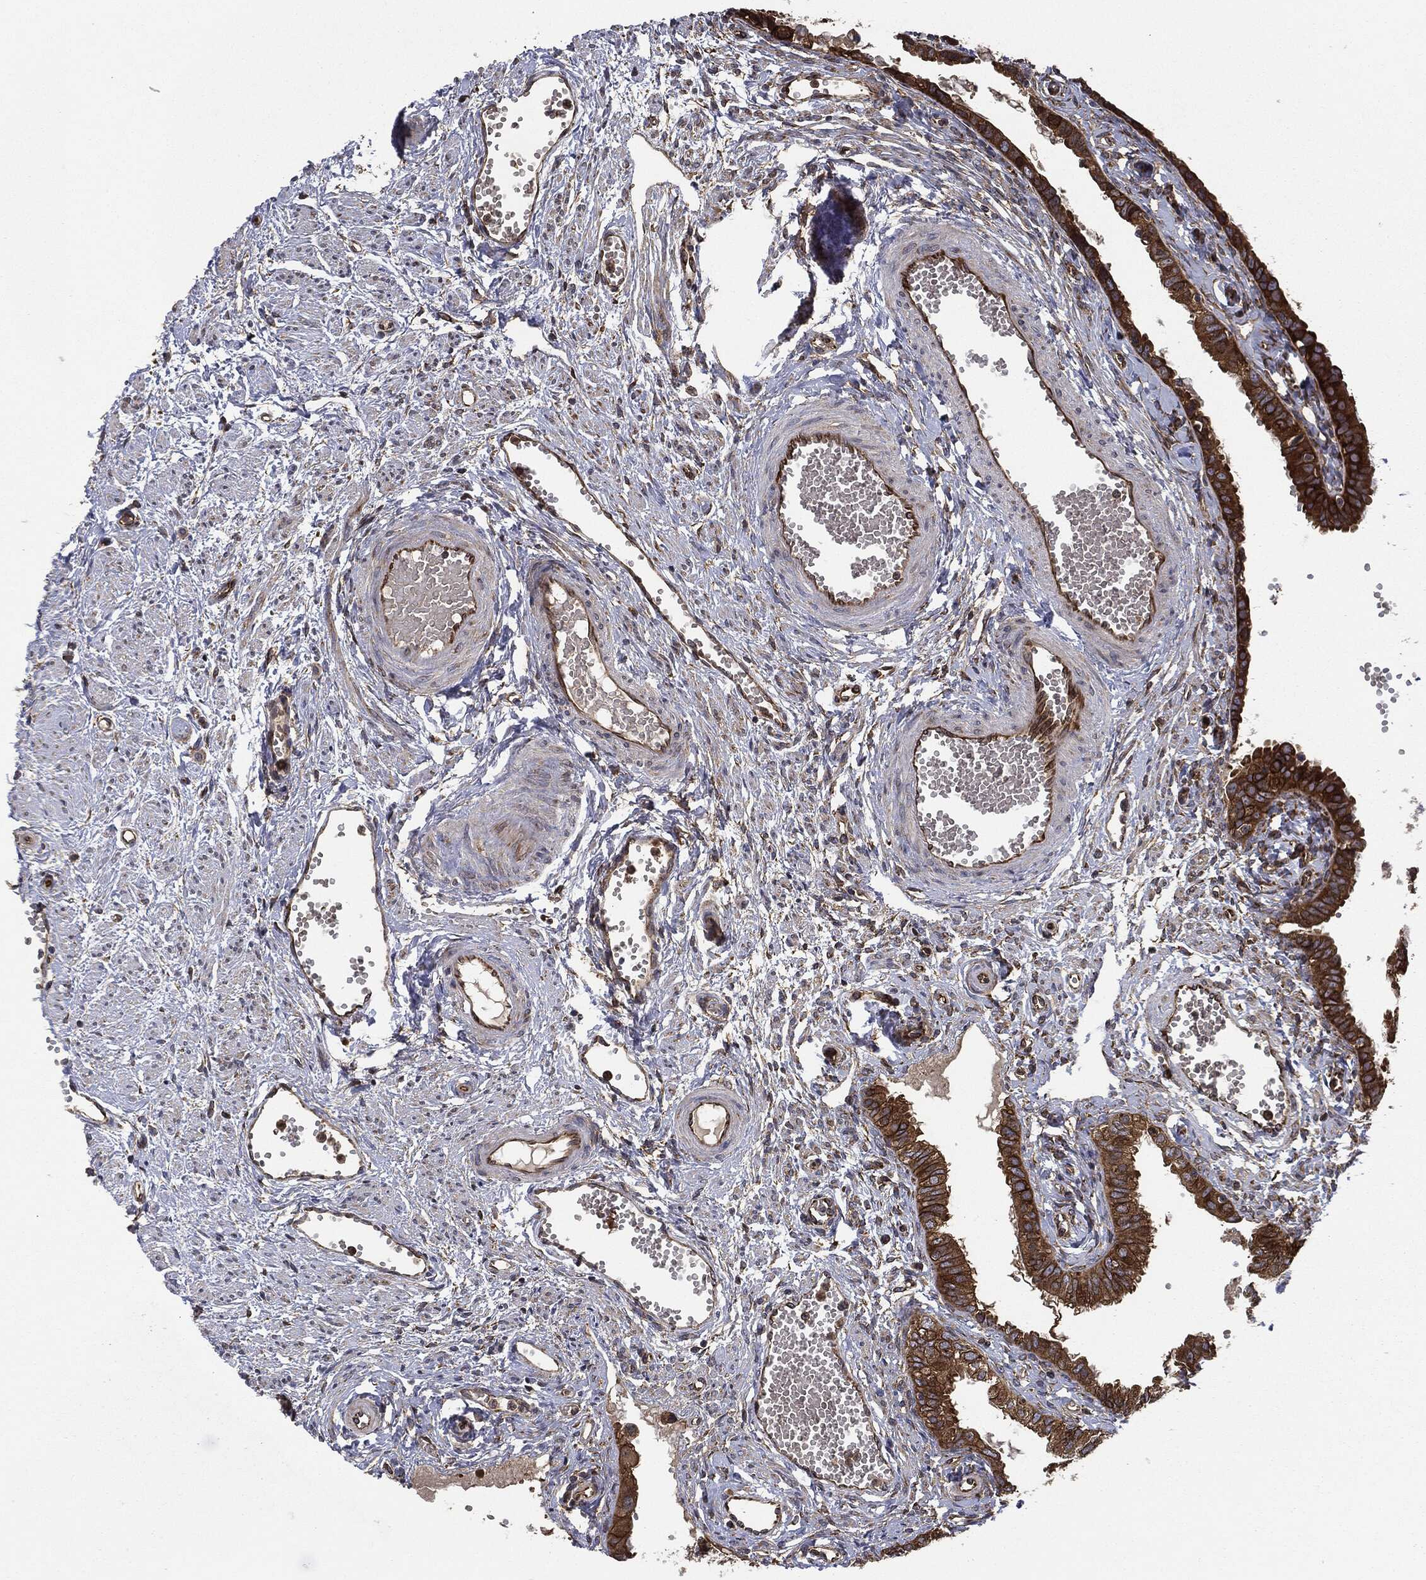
{"staining": {"intensity": "strong", "quantity": ">75%", "location": "cytoplasmic/membranous"}, "tissue": "fallopian tube", "cell_type": "Glandular cells", "image_type": "normal", "snomed": [{"axis": "morphology", "description": "Normal tissue, NOS"}, {"axis": "topography", "description": "Fallopian tube"}, {"axis": "topography", "description": "Ovary"}], "caption": "About >75% of glandular cells in unremarkable human fallopian tube exhibit strong cytoplasmic/membranous protein expression as visualized by brown immunohistochemical staining.", "gene": "EIF2AK2", "patient": {"sex": "female", "age": 49}}